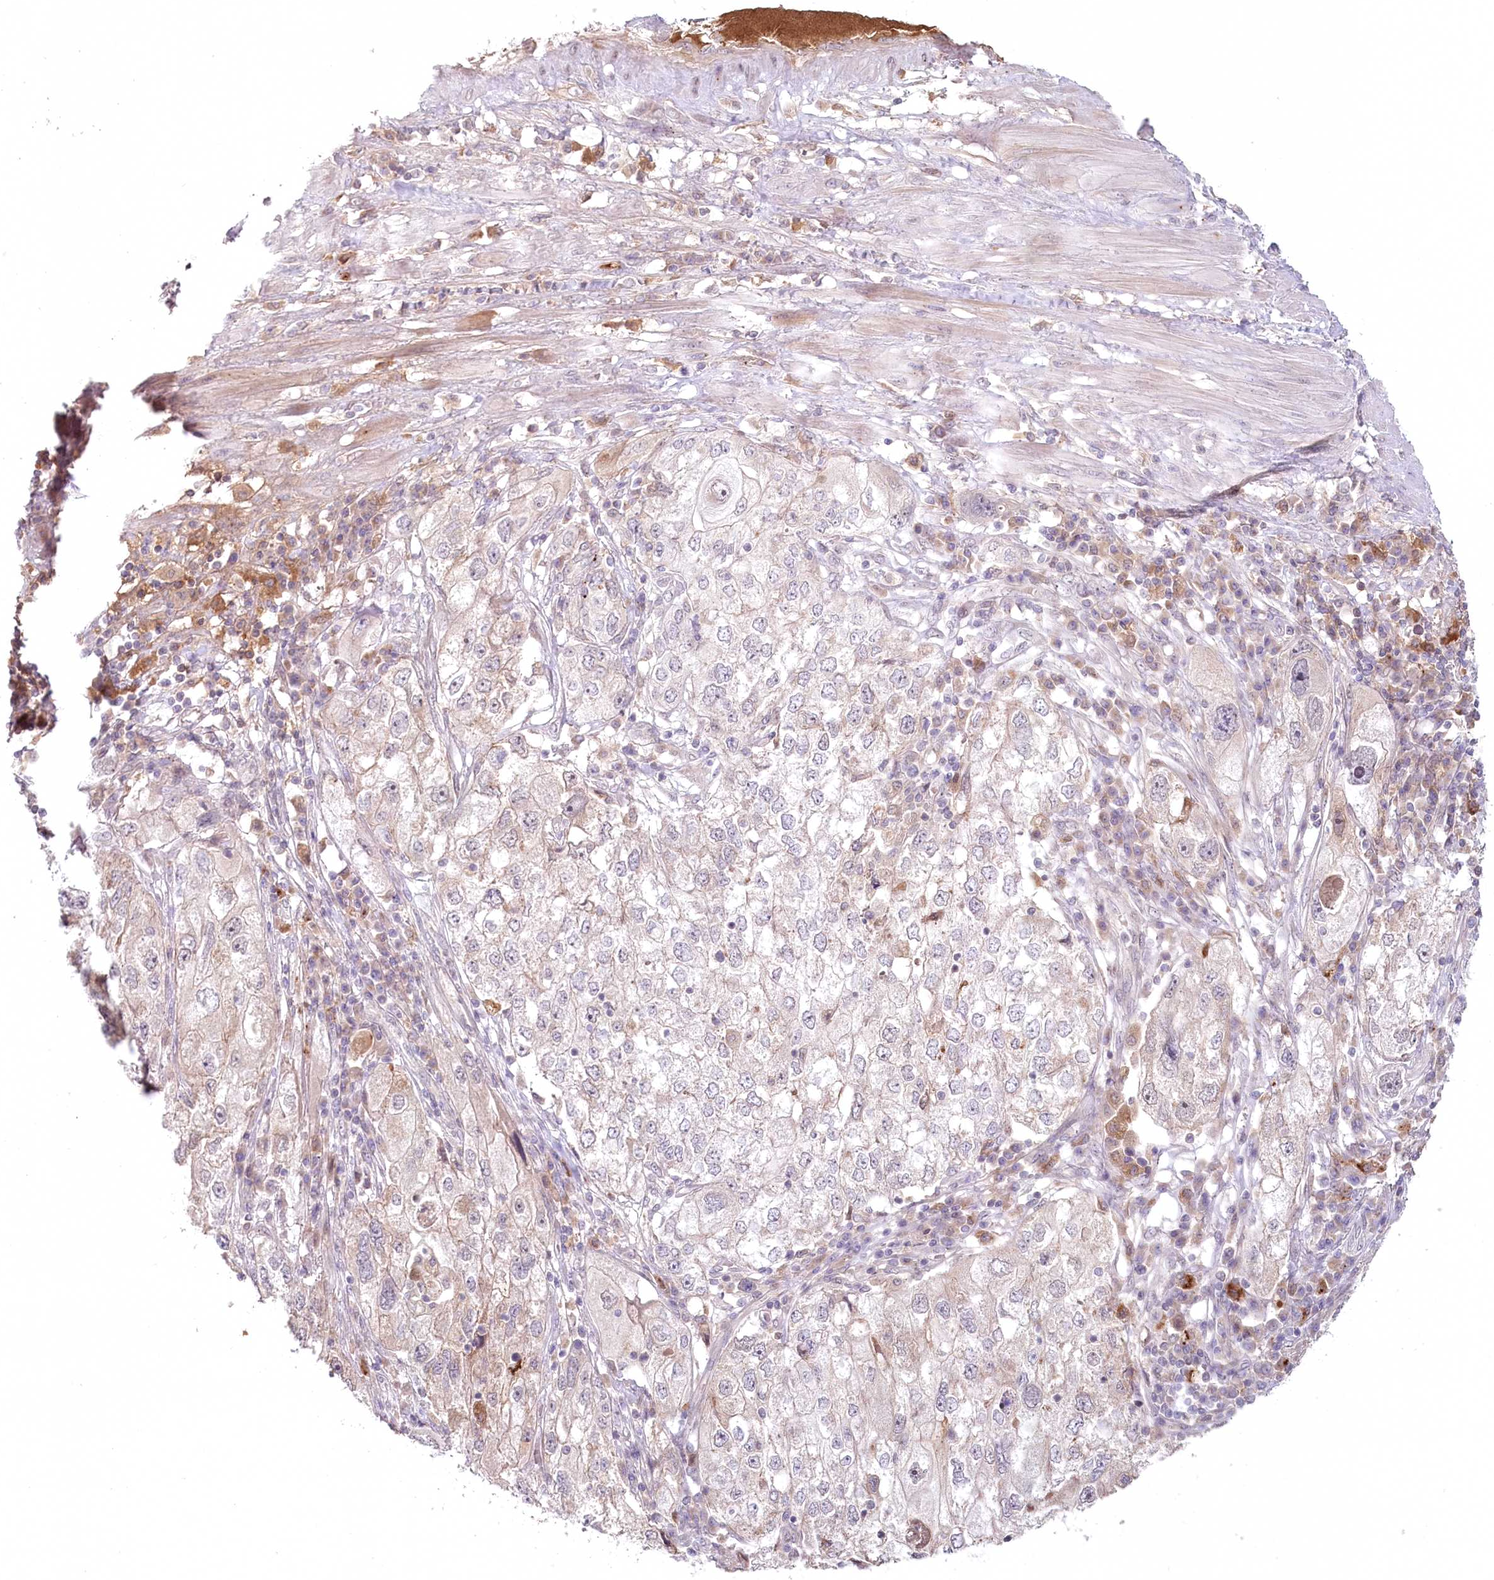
{"staining": {"intensity": "weak", "quantity": "<25%", "location": "cytoplasmic/membranous"}, "tissue": "endometrial cancer", "cell_type": "Tumor cells", "image_type": "cancer", "snomed": [{"axis": "morphology", "description": "Adenocarcinoma, NOS"}, {"axis": "topography", "description": "Endometrium"}], "caption": "DAB immunohistochemical staining of human adenocarcinoma (endometrial) exhibits no significant expression in tumor cells. Nuclei are stained in blue.", "gene": "PSAPL1", "patient": {"sex": "female", "age": 49}}